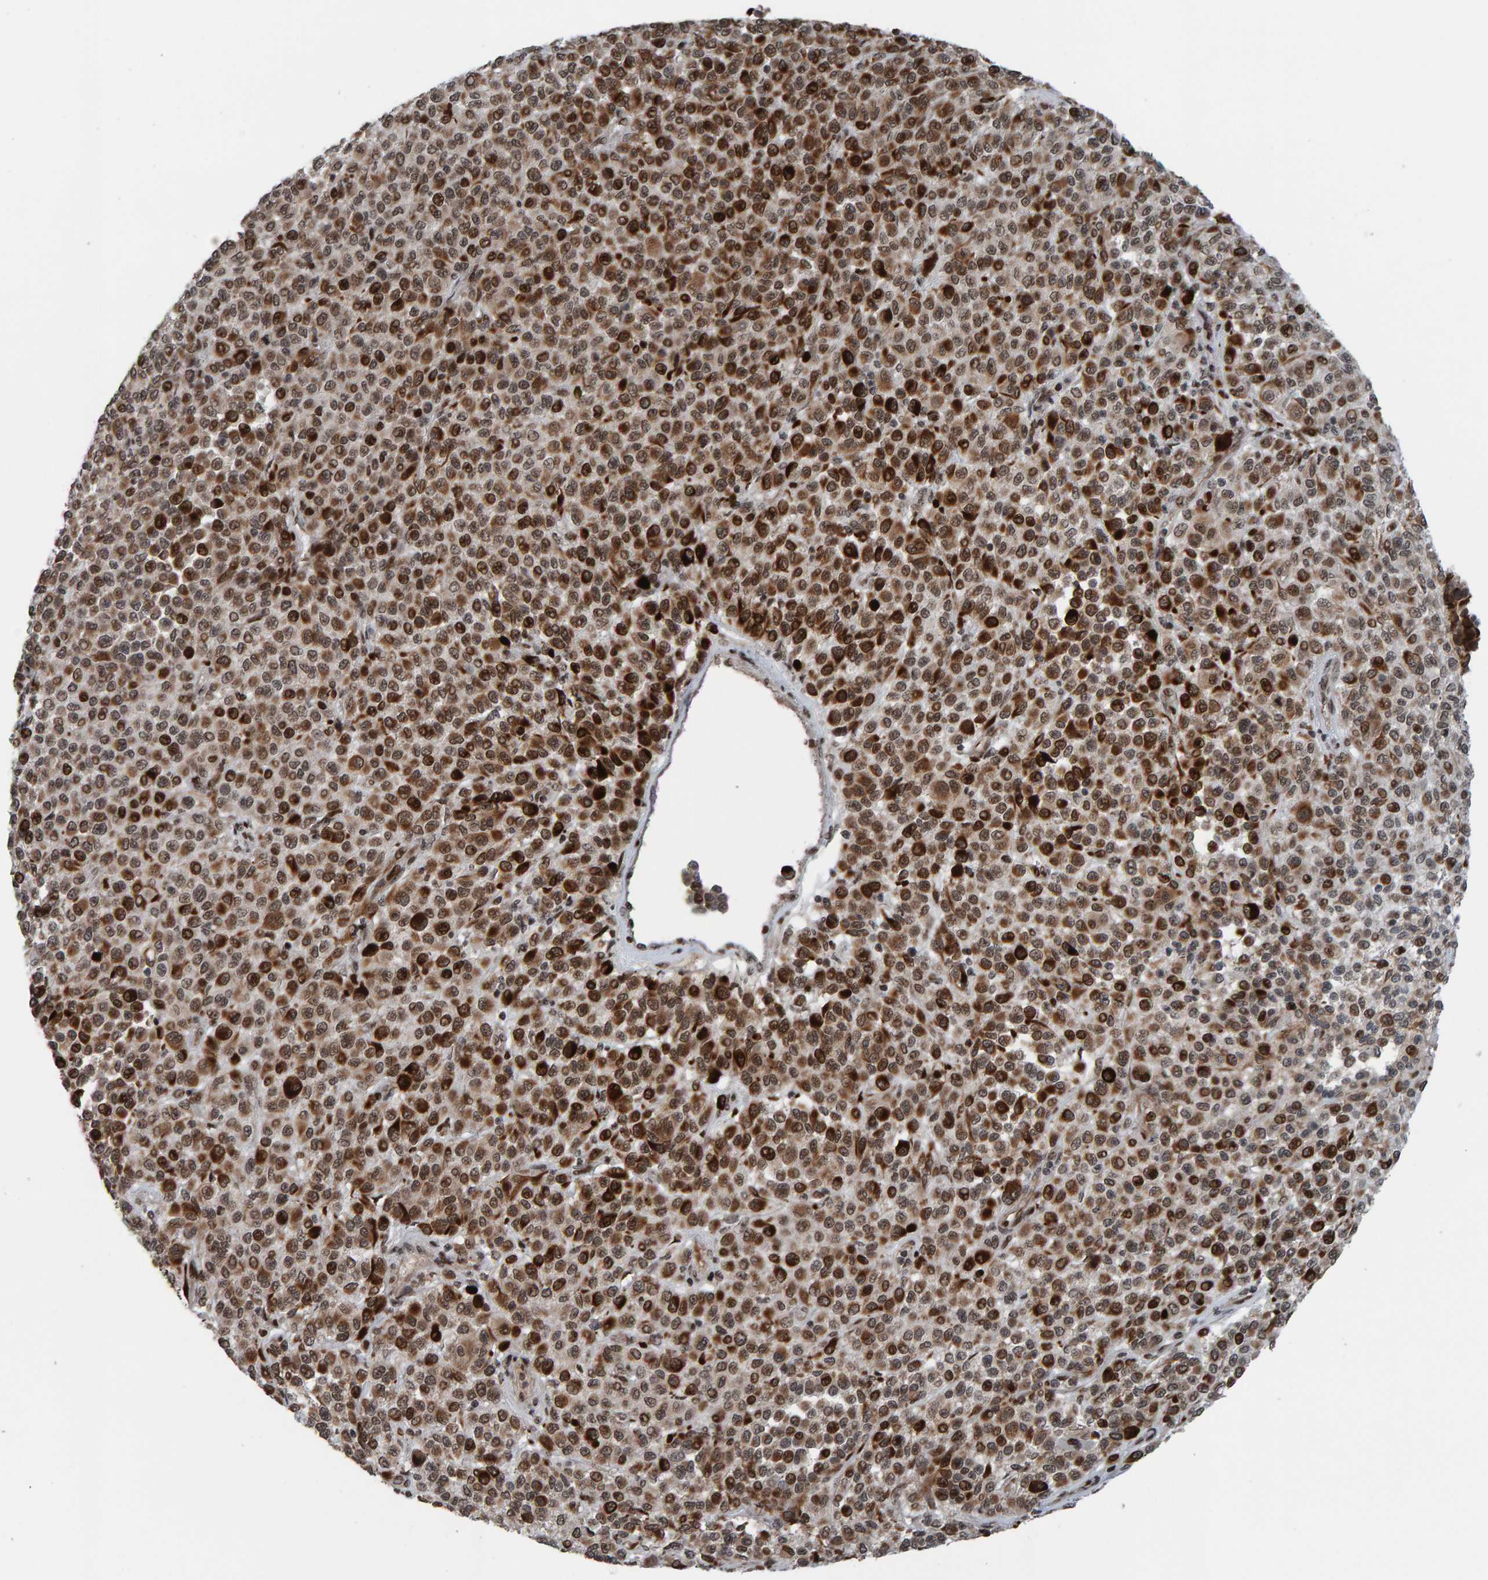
{"staining": {"intensity": "moderate", "quantity": ">75%", "location": "cytoplasmic/membranous,nuclear"}, "tissue": "melanoma", "cell_type": "Tumor cells", "image_type": "cancer", "snomed": [{"axis": "morphology", "description": "Malignant melanoma, Metastatic site"}, {"axis": "topography", "description": "Pancreas"}], "caption": "Melanoma stained with DAB (3,3'-diaminobenzidine) immunohistochemistry displays medium levels of moderate cytoplasmic/membranous and nuclear staining in approximately >75% of tumor cells. The staining is performed using DAB (3,3'-diaminobenzidine) brown chromogen to label protein expression. The nuclei are counter-stained blue using hematoxylin.", "gene": "ZNF366", "patient": {"sex": "female", "age": 30}}